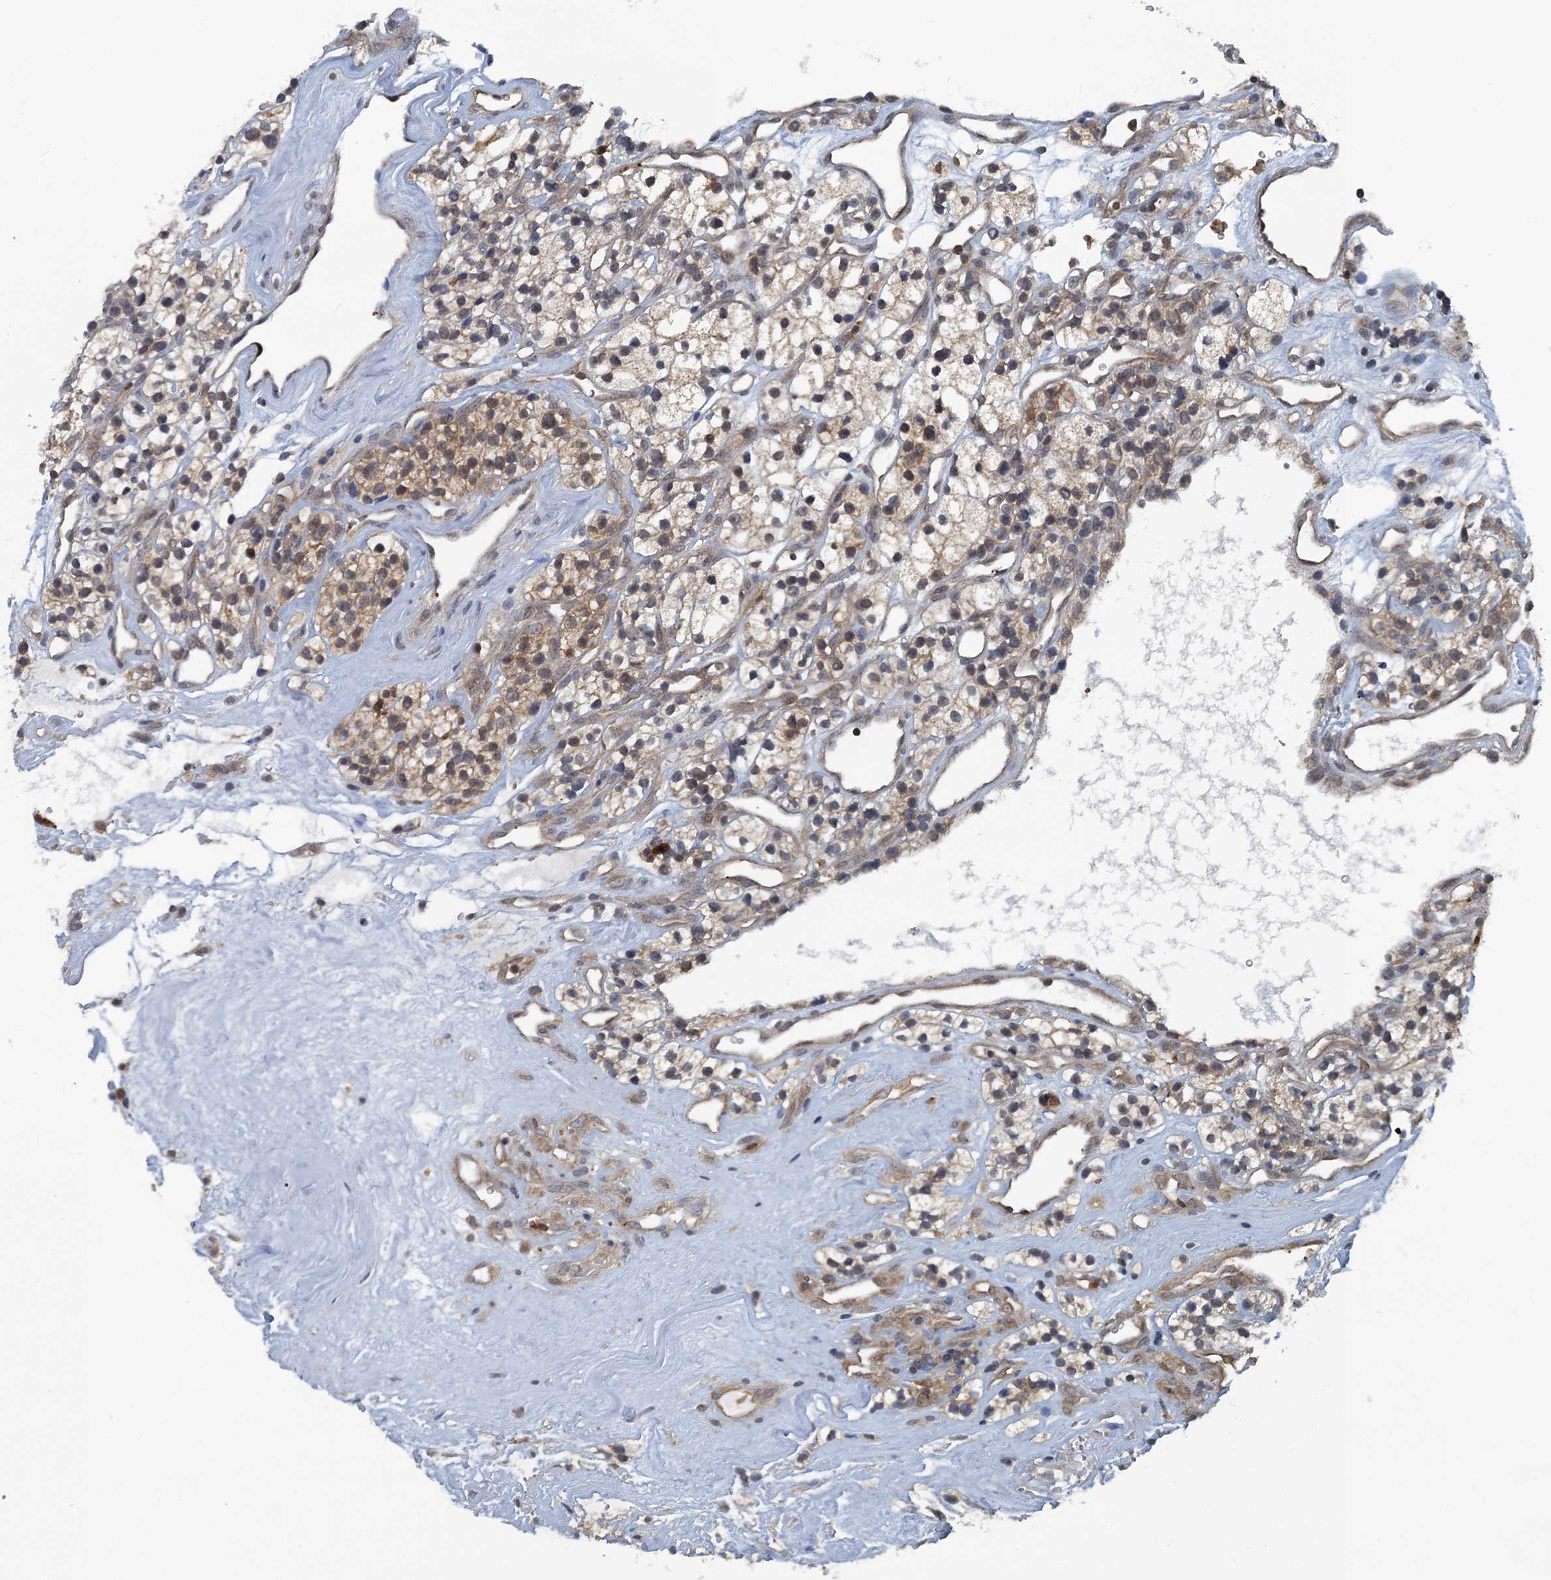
{"staining": {"intensity": "weak", "quantity": ">75%", "location": "cytoplasmic/membranous"}, "tissue": "renal cancer", "cell_type": "Tumor cells", "image_type": "cancer", "snomed": [{"axis": "morphology", "description": "Adenocarcinoma, NOS"}, {"axis": "topography", "description": "Kidney"}], "caption": "Protein expression analysis of renal cancer reveals weak cytoplasmic/membranous staining in approximately >75% of tumor cells. (Stains: DAB (3,3'-diaminobenzidine) in brown, nuclei in blue, Microscopy: brightfield microscopy at high magnification).", "gene": "GCLM", "patient": {"sex": "female", "age": 57}}